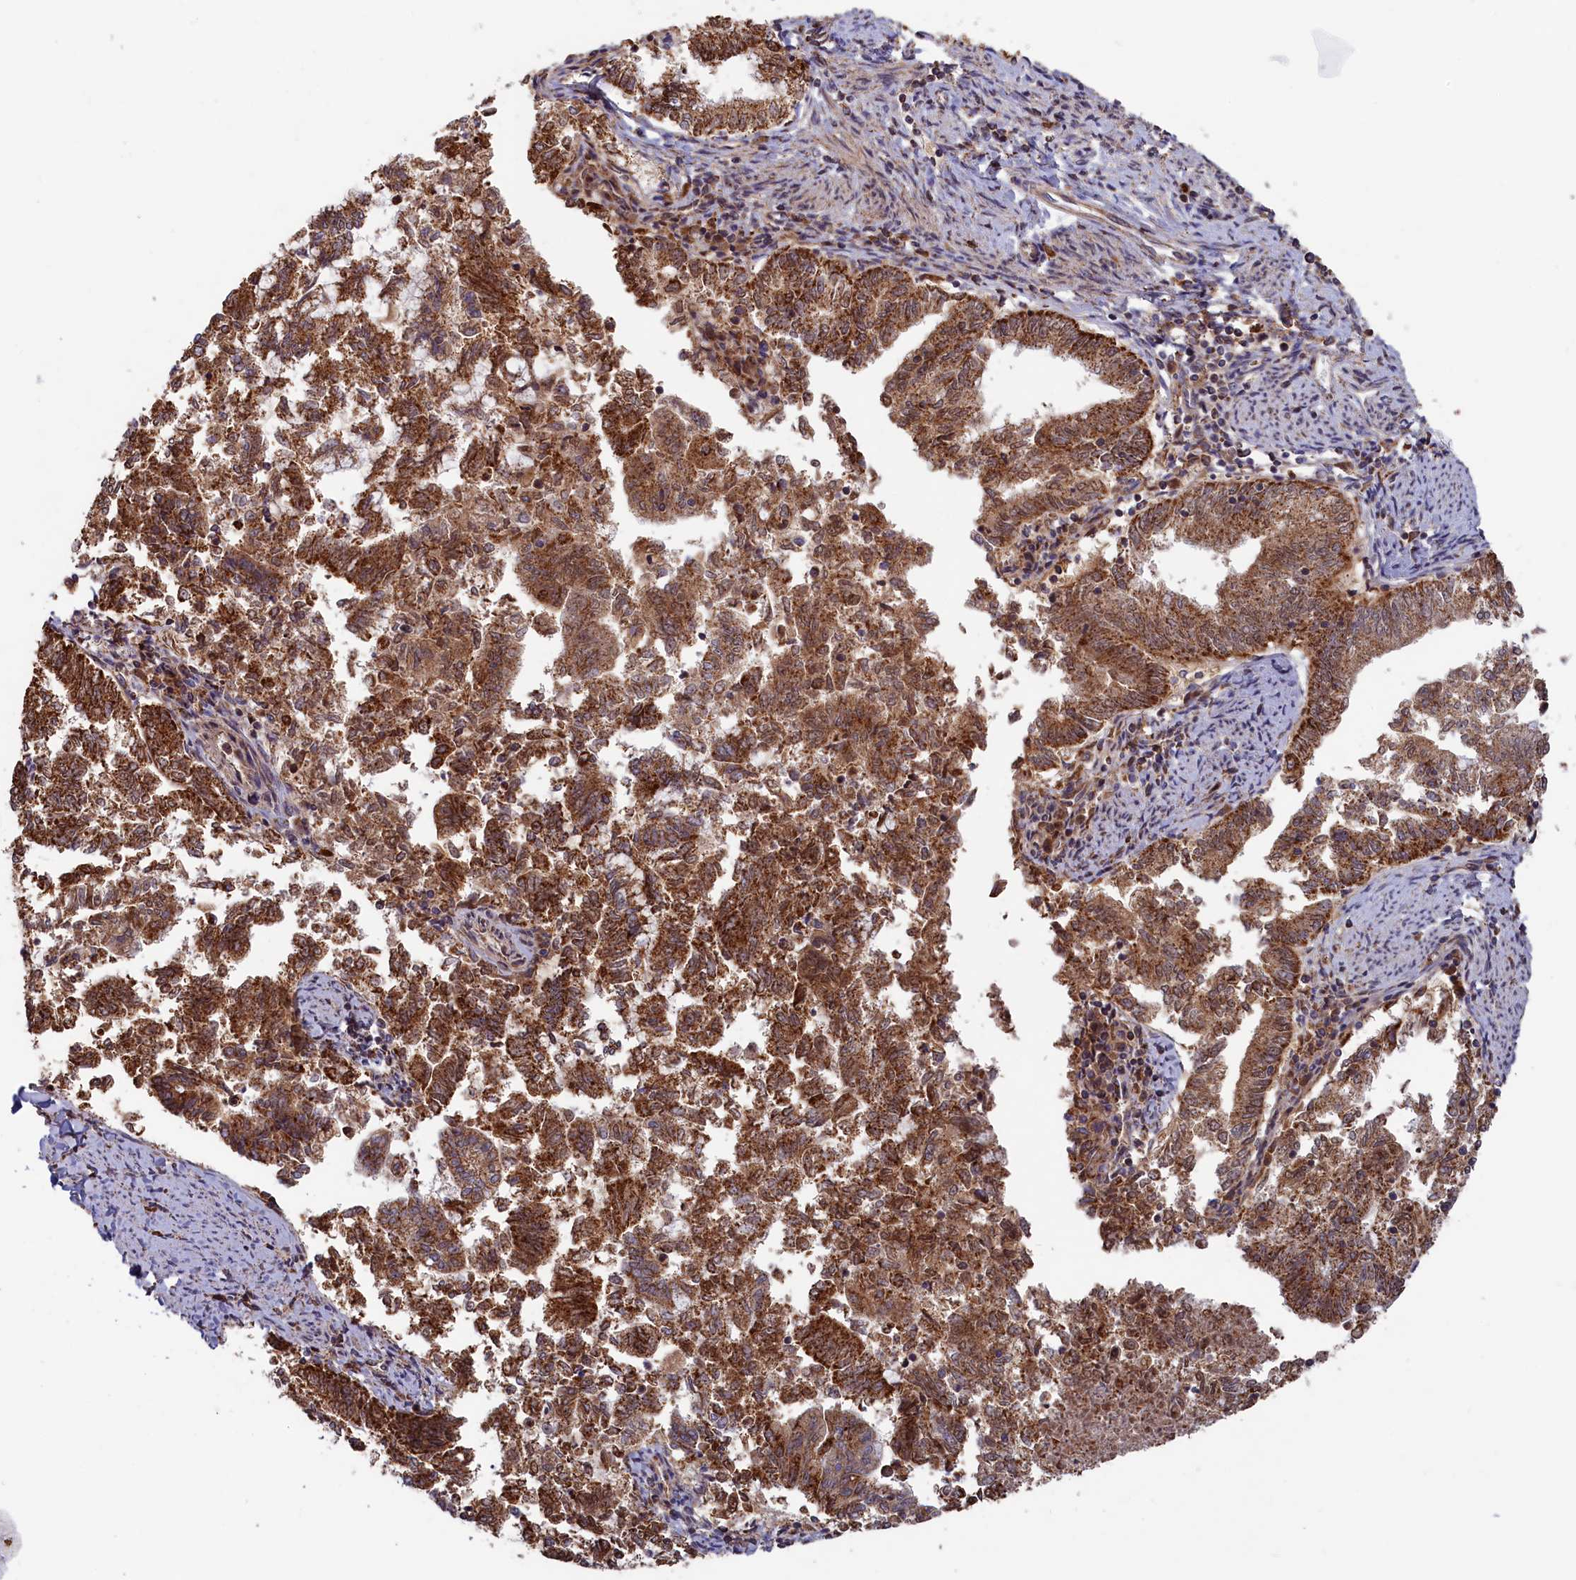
{"staining": {"intensity": "strong", "quantity": ">75%", "location": "cytoplasmic/membranous"}, "tissue": "endometrial cancer", "cell_type": "Tumor cells", "image_type": "cancer", "snomed": [{"axis": "morphology", "description": "Adenocarcinoma, NOS"}, {"axis": "topography", "description": "Endometrium"}], "caption": "Immunohistochemistry of human endometrial adenocarcinoma reveals high levels of strong cytoplasmic/membranous positivity in approximately >75% of tumor cells.", "gene": "DUS3L", "patient": {"sex": "female", "age": 79}}